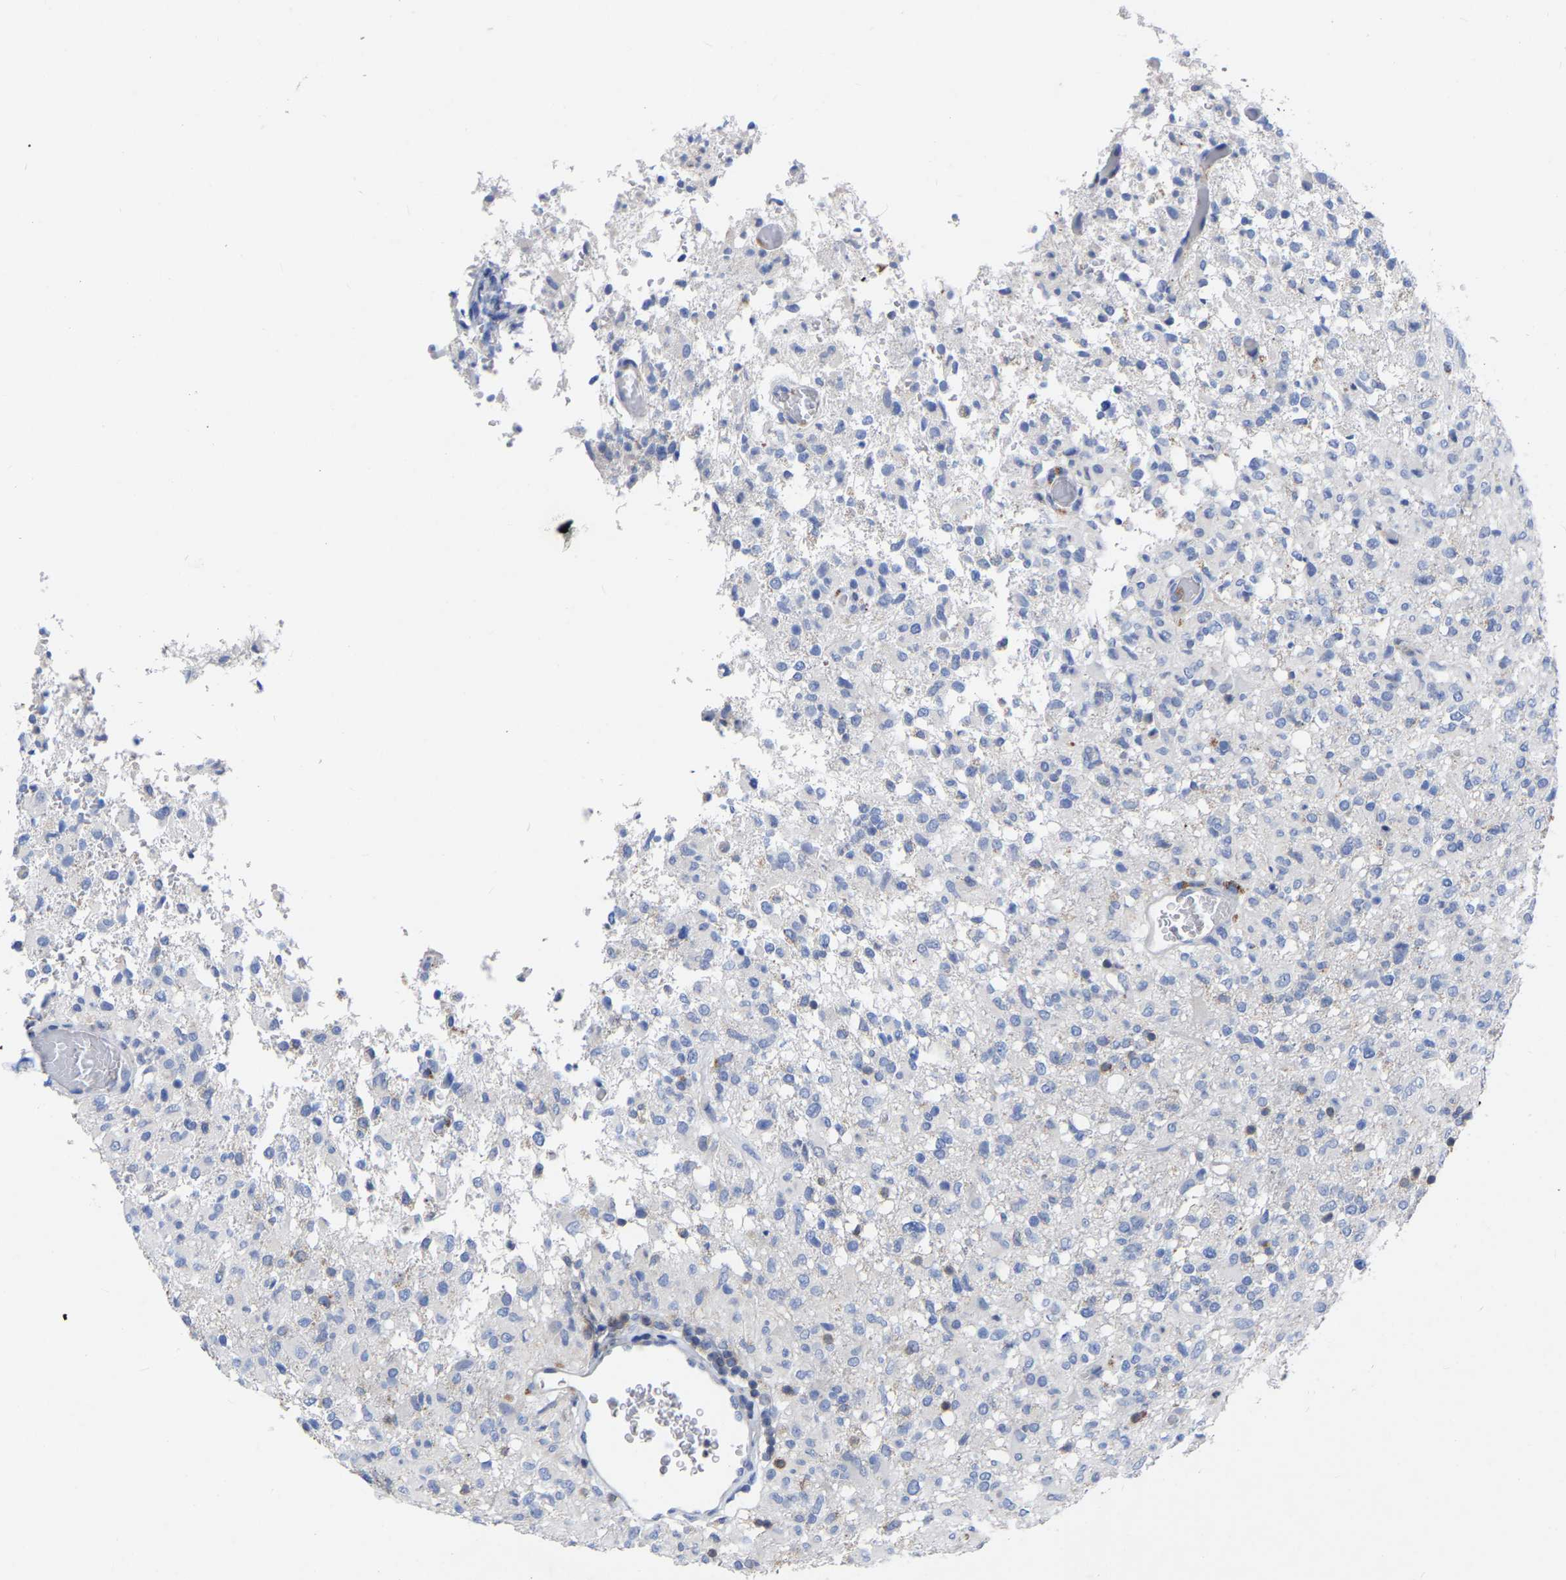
{"staining": {"intensity": "negative", "quantity": "none", "location": "none"}, "tissue": "glioma", "cell_type": "Tumor cells", "image_type": "cancer", "snomed": [{"axis": "morphology", "description": "Glioma, malignant, High grade"}, {"axis": "topography", "description": "Brain"}], "caption": "The immunohistochemistry micrograph has no significant staining in tumor cells of glioma tissue.", "gene": "PTPN7", "patient": {"sex": "female", "age": 57}}